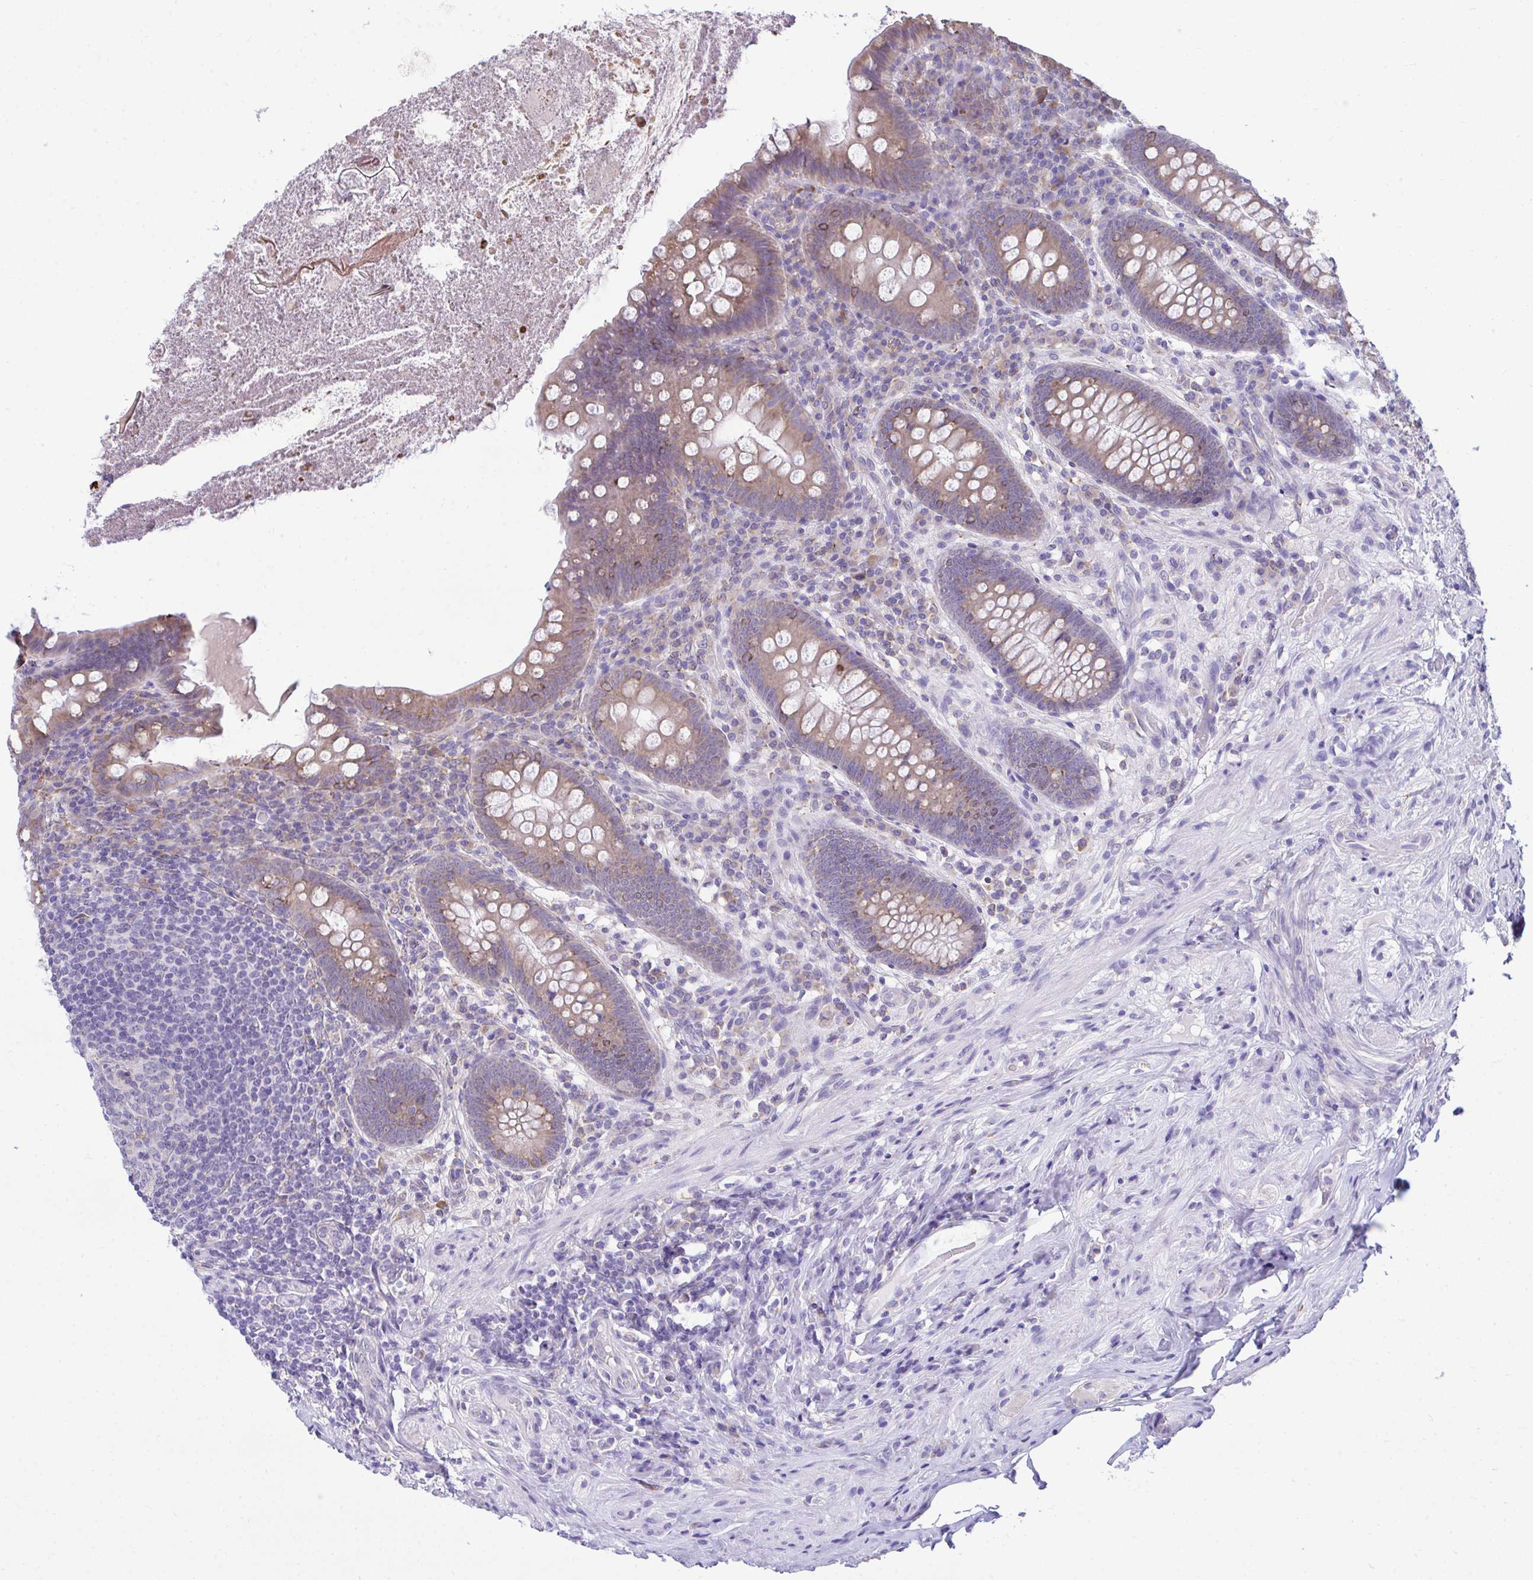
{"staining": {"intensity": "moderate", "quantity": ">75%", "location": "cytoplasmic/membranous"}, "tissue": "appendix", "cell_type": "Glandular cells", "image_type": "normal", "snomed": [{"axis": "morphology", "description": "Normal tissue, NOS"}, {"axis": "topography", "description": "Appendix"}], "caption": "High-power microscopy captured an immunohistochemistry (IHC) image of unremarkable appendix, revealing moderate cytoplasmic/membranous staining in about >75% of glandular cells. The protein is shown in brown color, while the nuclei are stained blue.", "gene": "PIGK", "patient": {"sex": "male", "age": 71}}